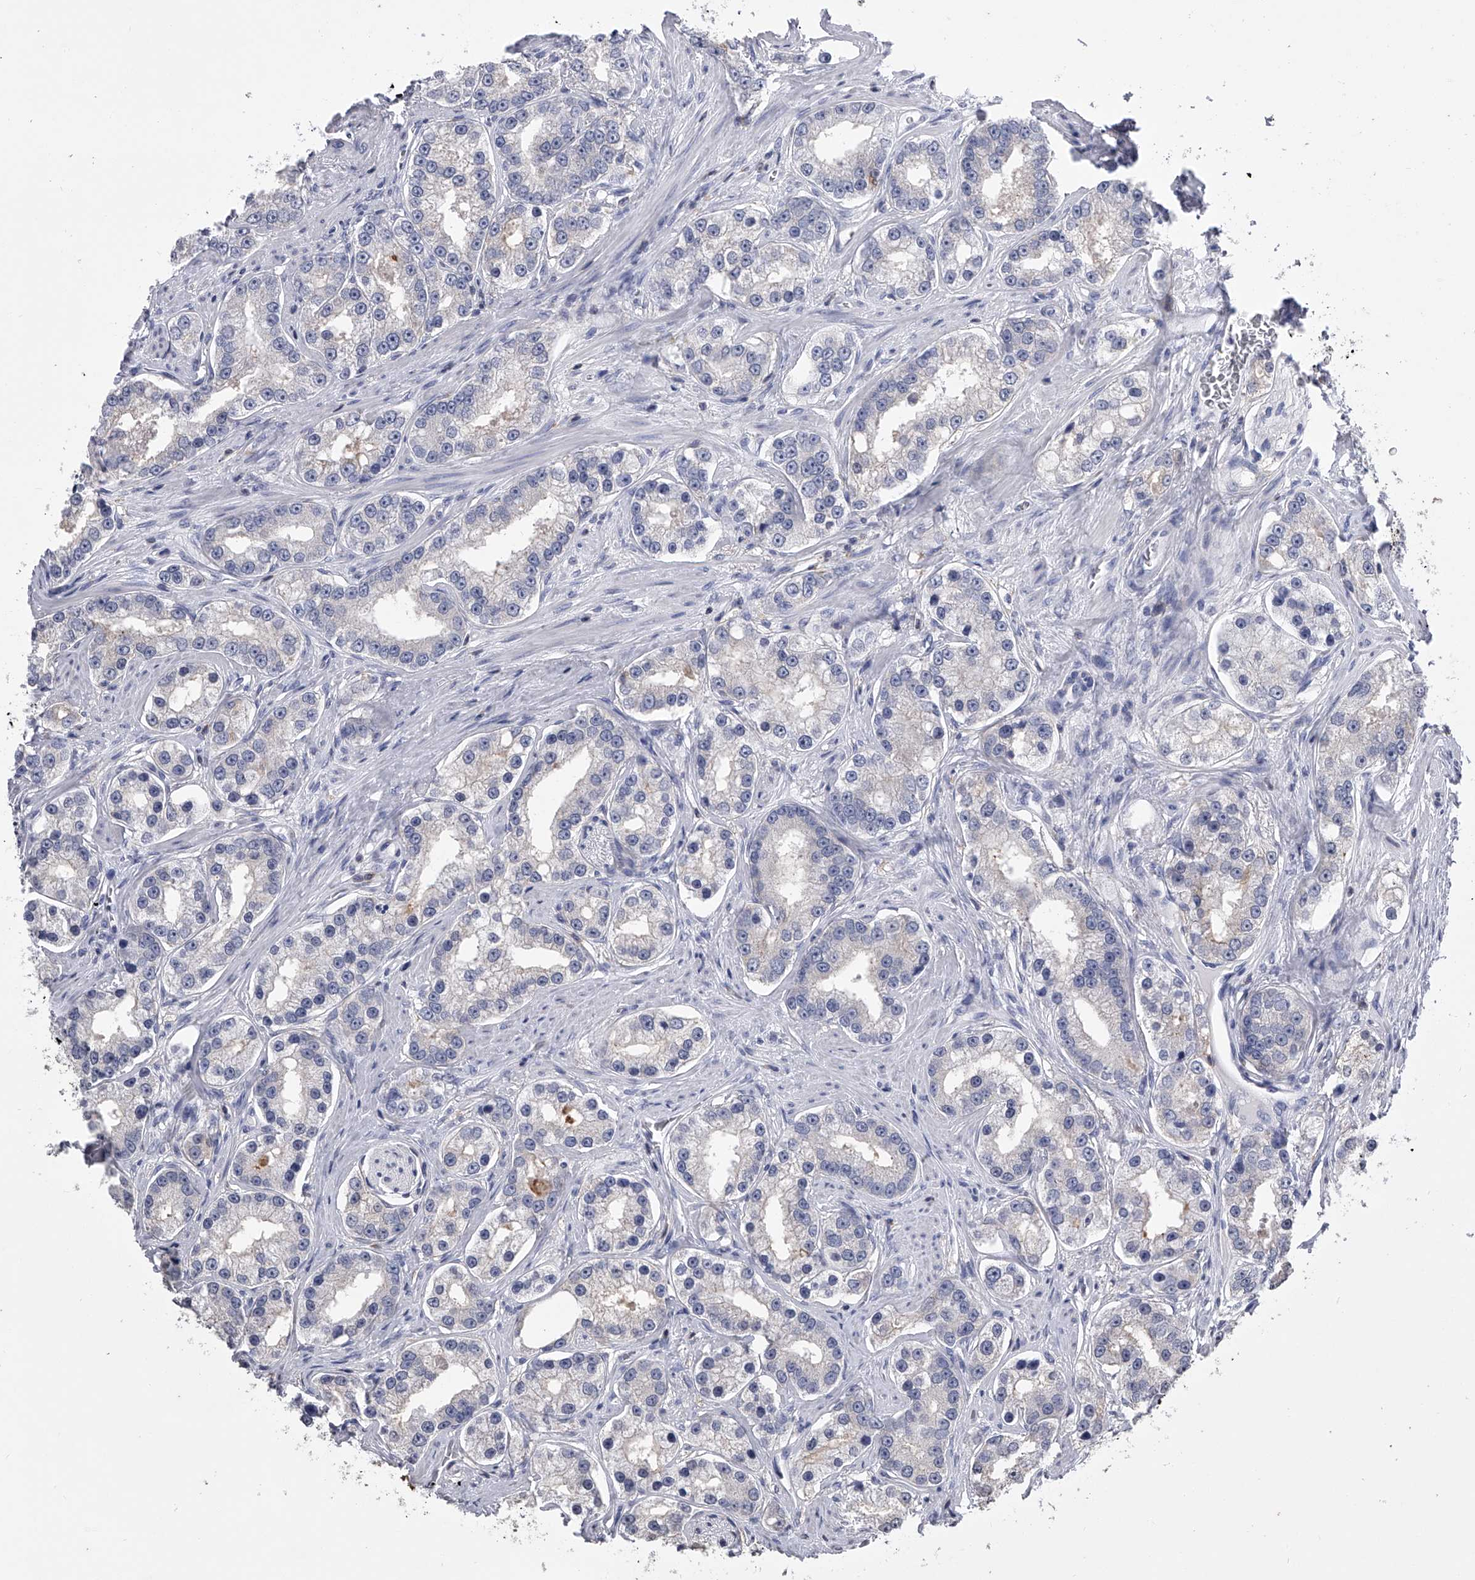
{"staining": {"intensity": "negative", "quantity": "none", "location": "none"}, "tissue": "prostate cancer", "cell_type": "Tumor cells", "image_type": "cancer", "snomed": [{"axis": "morphology", "description": "Normal tissue, NOS"}, {"axis": "morphology", "description": "Adenocarcinoma, High grade"}, {"axis": "topography", "description": "Prostate"}], "caption": "IHC image of neoplastic tissue: human prostate adenocarcinoma (high-grade) stained with DAB (3,3'-diaminobenzidine) exhibits no significant protein positivity in tumor cells.", "gene": "TASP1", "patient": {"sex": "male", "age": 83}}